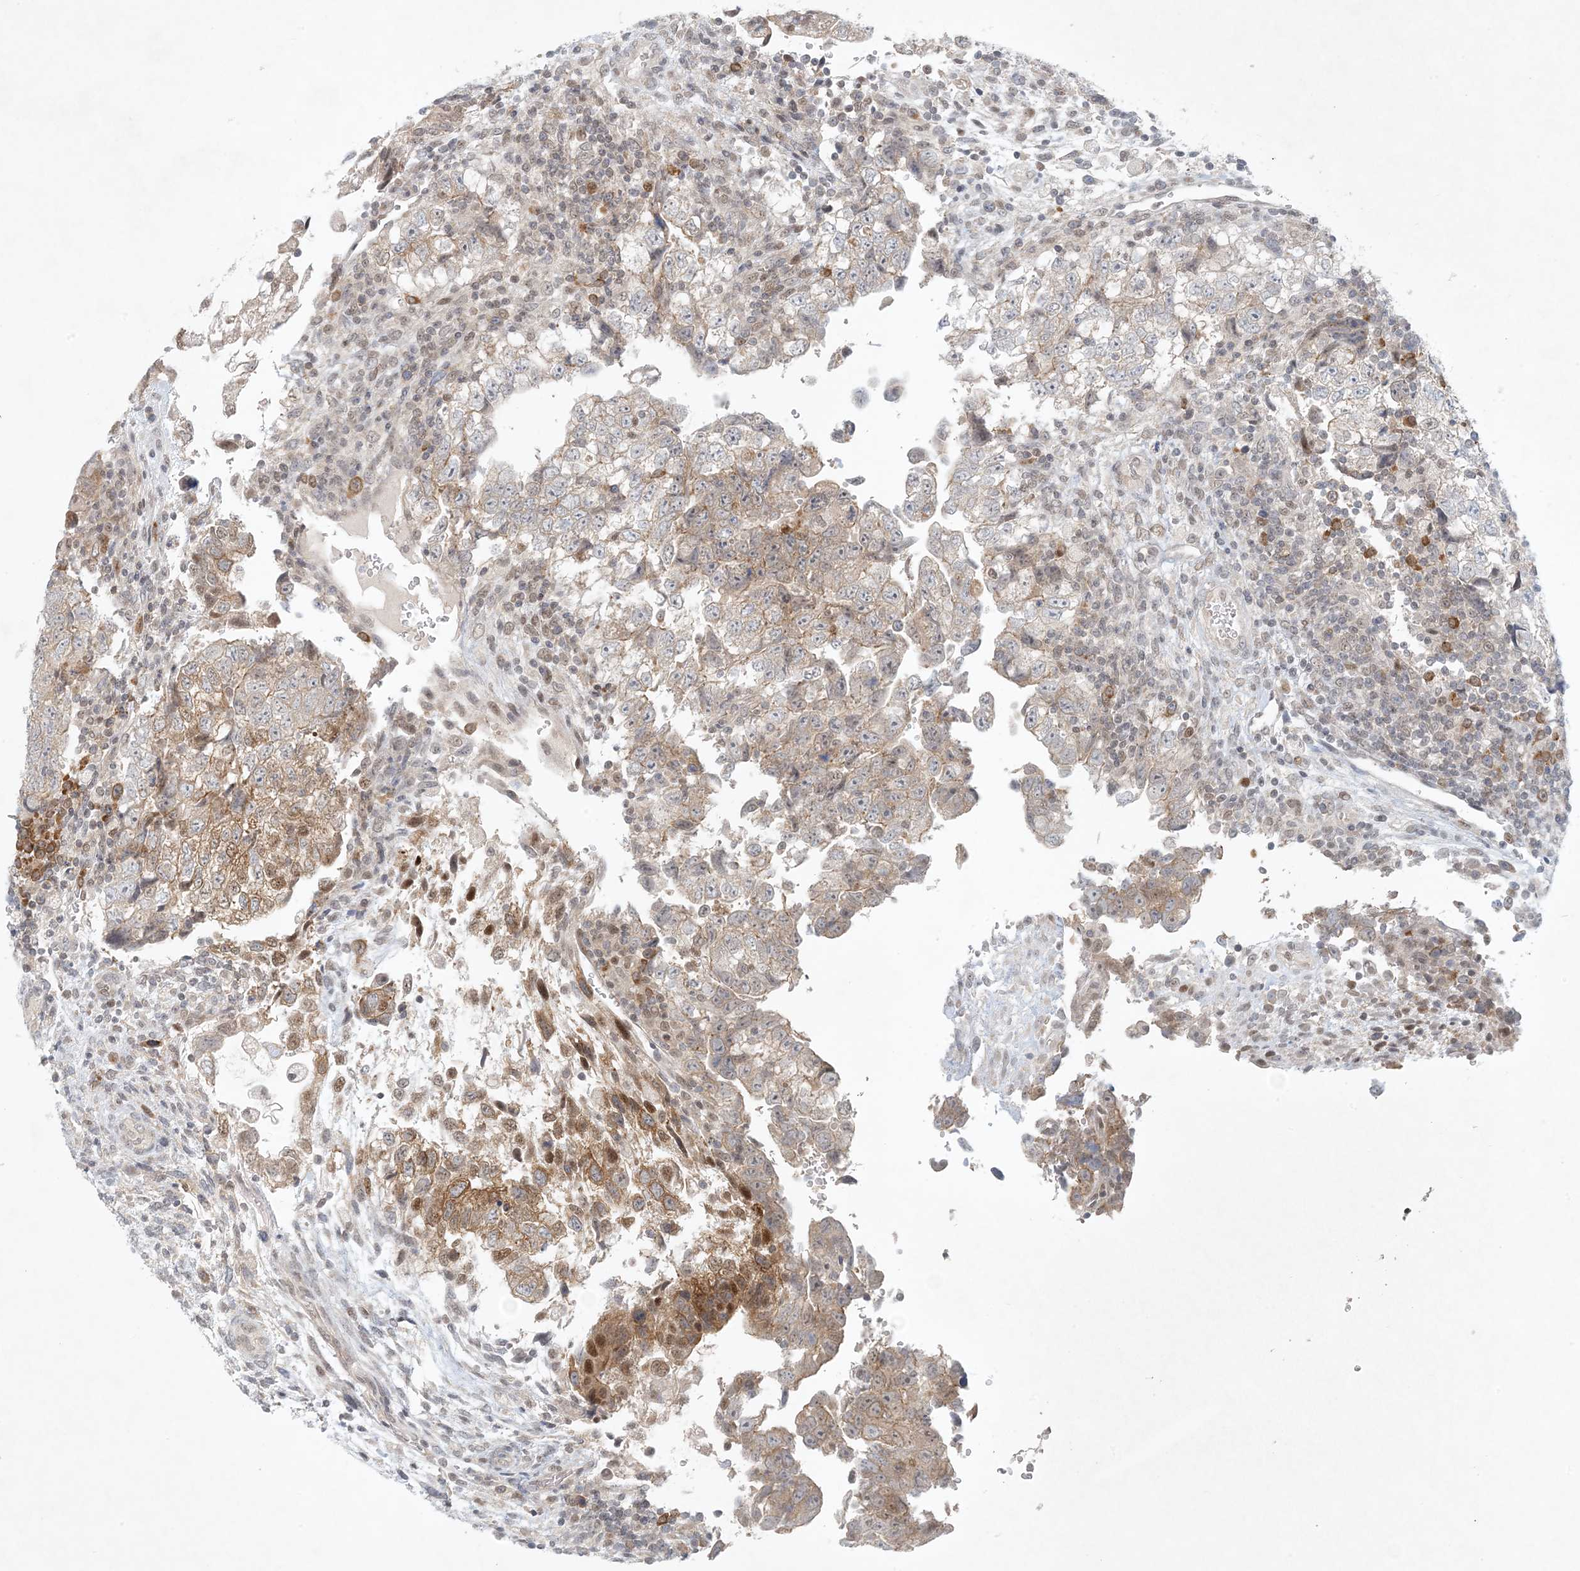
{"staining": {"intensity": "moderate", "quantity": "25%-75%", "location": "cytoplasmic/membranous,nuclear"}, "tissue": "testis cancer", "cell_type": "Tumor cells", "image_type": "cancer", "snomed": [{"axis": "morphology", "description": "Carcinoma, Embryonal, NOS"}, {"axis": "topography", "description": "Testis"}], "caption": "Tumor cells exhibit moderate cytoplasmic/membranous and nuclear expression in about 25%-75% of cells in testis cancer (embryonal carcinoma).", "gene": "OBI1", "patient": {"sex": "male", "age": 37}}